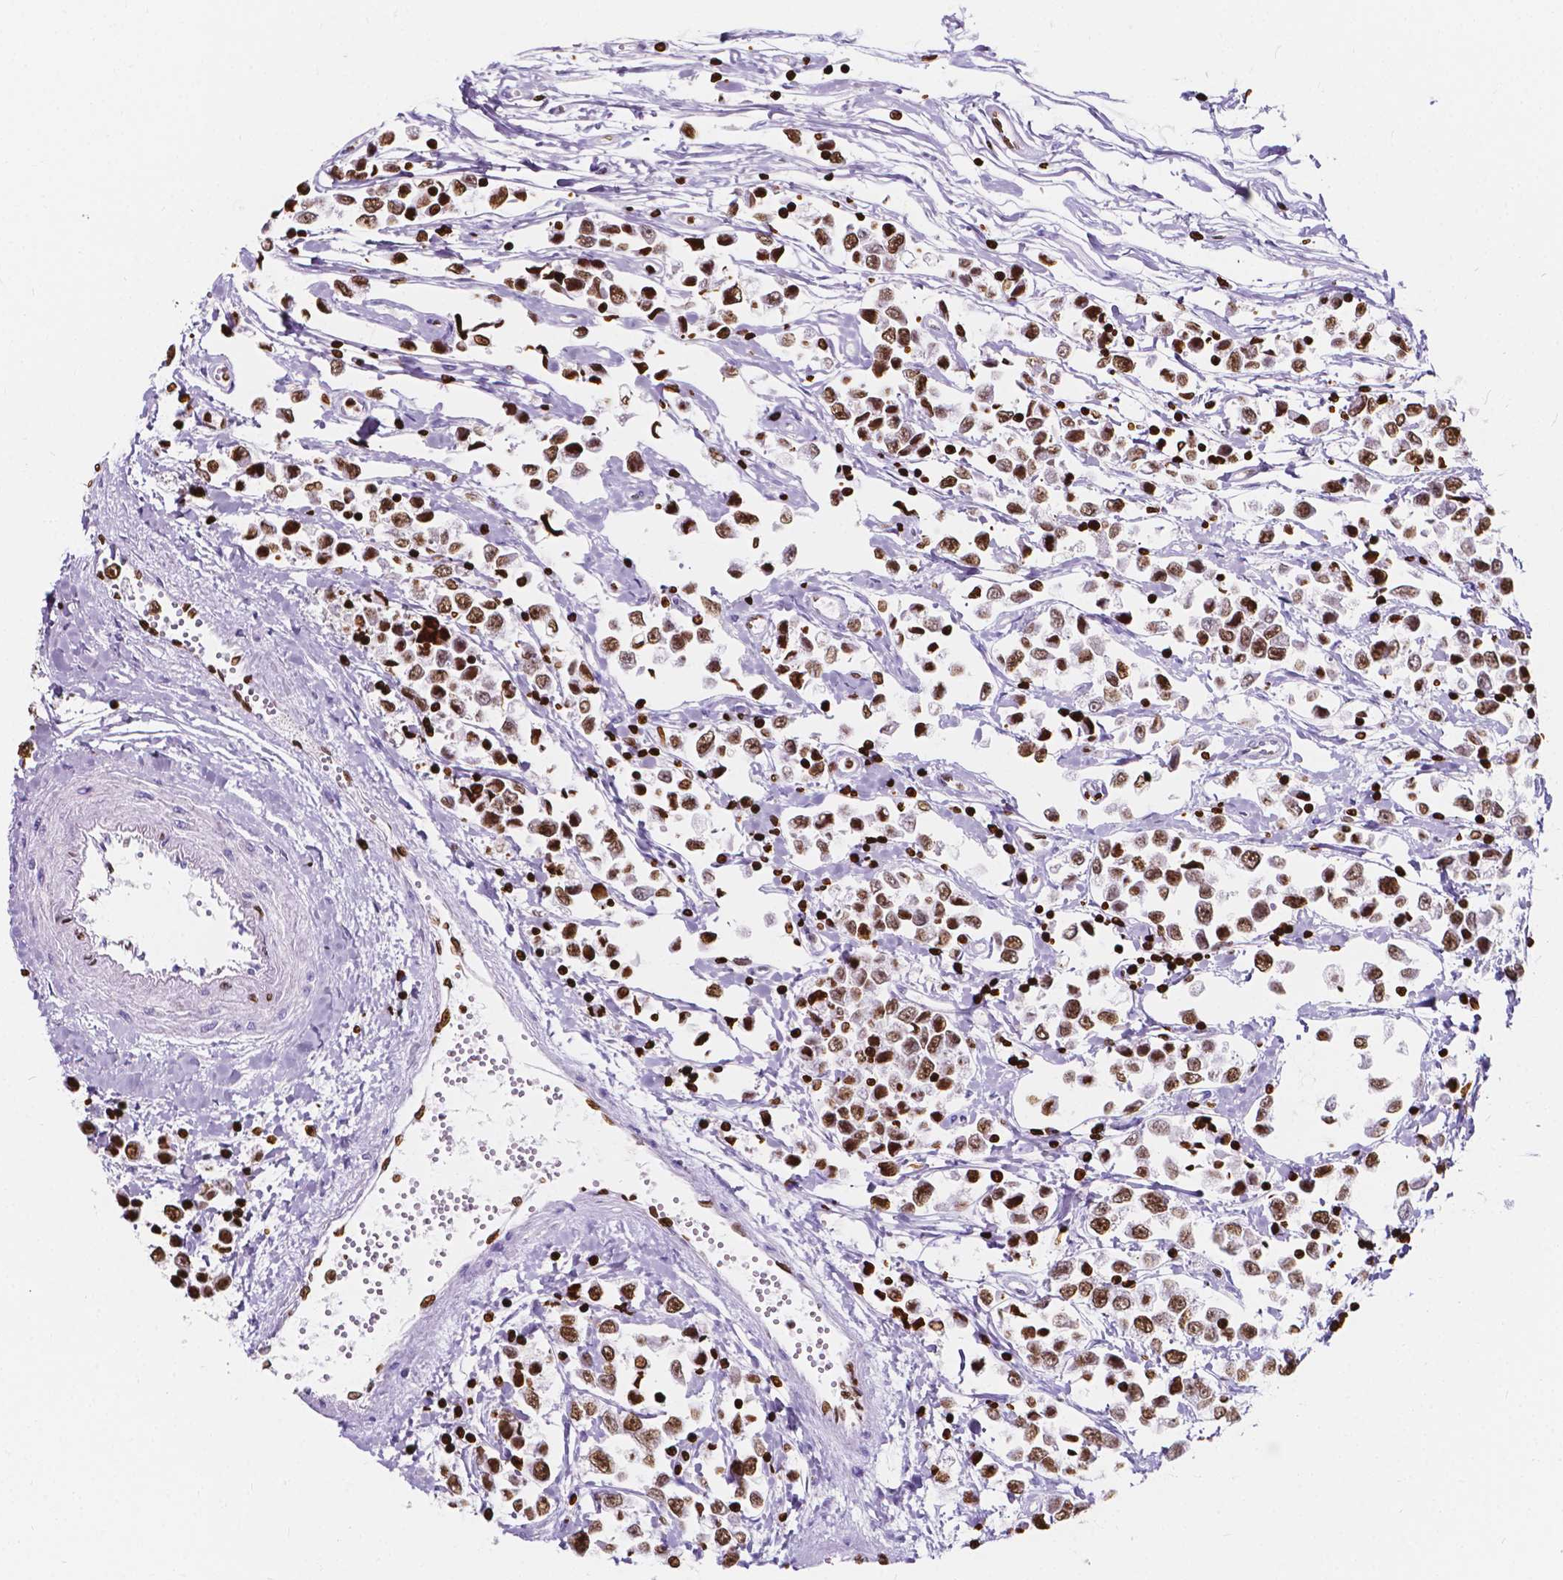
{"staining": {"intensity": "moderate", "quantity": ">75%", "location": "nuclear"}, "tissue": "testis cancer", "cell_type": "Tumor cells", "image_type": "cancer", "snomed": [{"axis": "morphology", "description": "Seminoma, NOS"}, {"axis": "topography", "description": "Testis"}], "caption": "Testis cancer (seminoma) stained with a protein marker displays moderate staining in tumor cells.", "gene": "CBY3", "patient": {"sex": "male", "age": 34}}